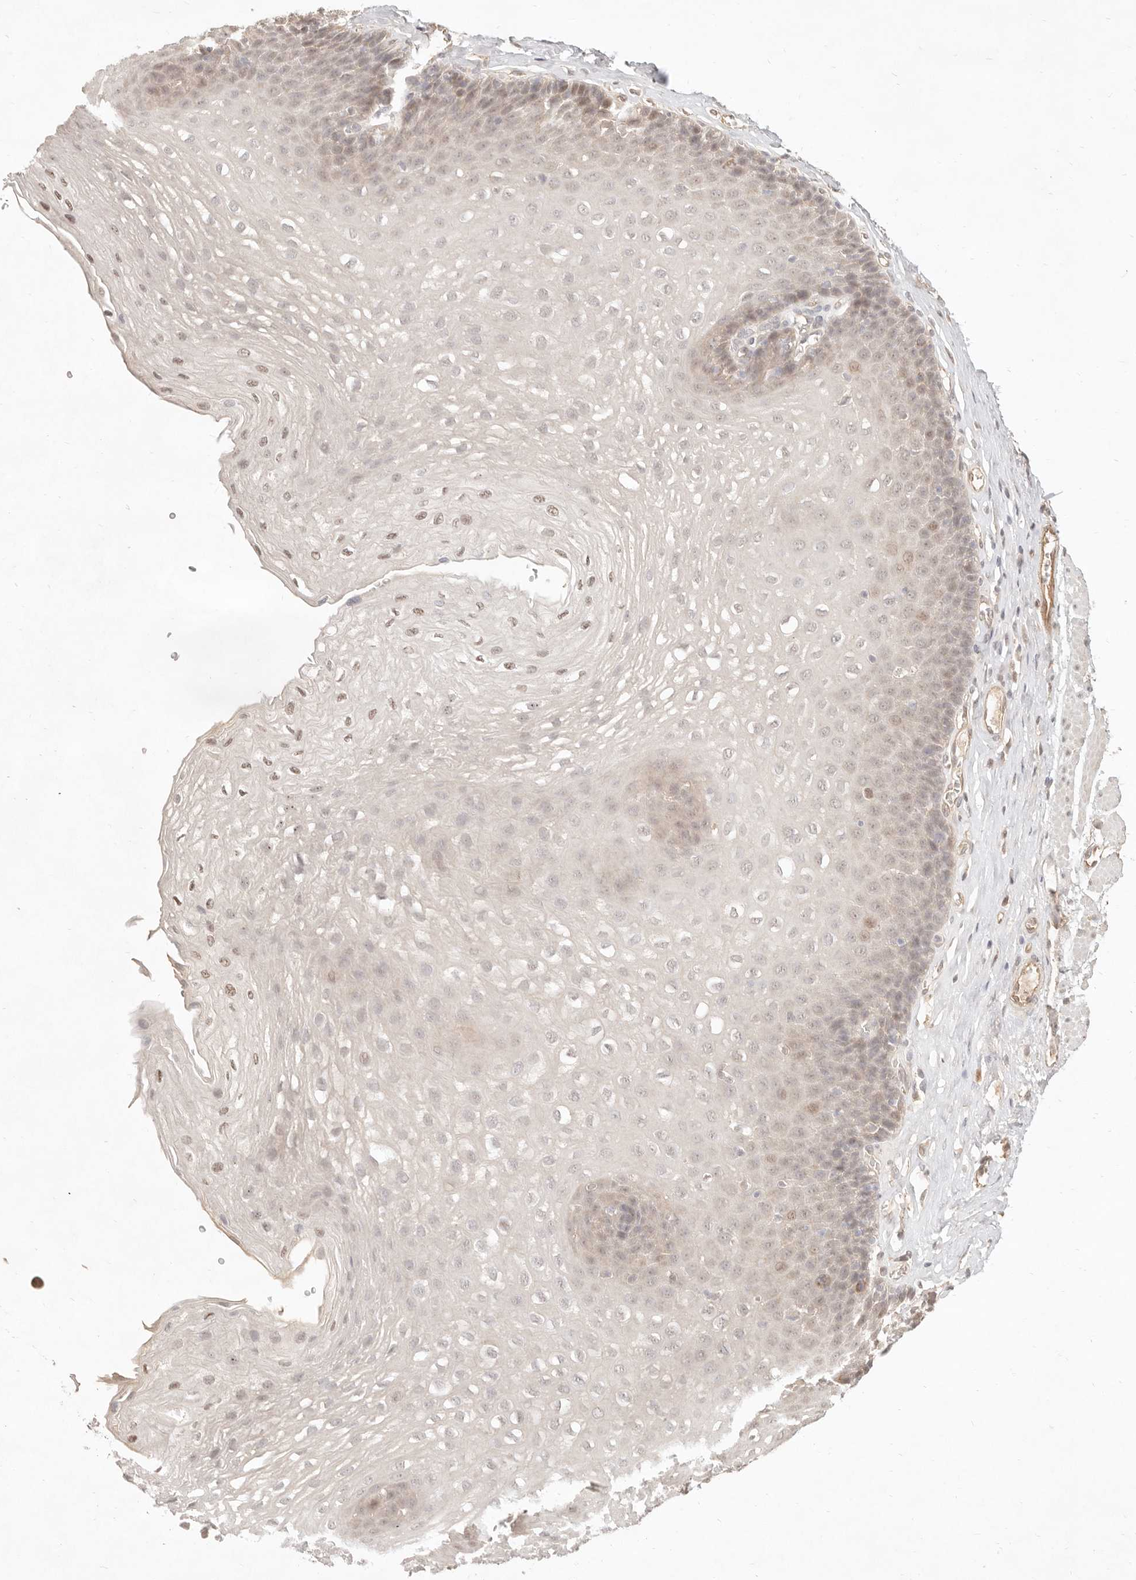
{"staining": {"intensity": "weak", "quantity": "25%-75%", "location": "nuclear"}, "tissue": "esophagus", "cell_type": "Squamous epithelial cells", "image_type": "normal", "snomed": [{"axis": "morphology", "description": "Normal tissue, NOS"}, {"axis": "topography", "description": "Esophagus"}], "caption": "The photomicrograph exhibits staining of normal esophagus, revealing weak nuclear protein positivity (brown color) within squamous epithelial cells.", "gene": "MEP1A", "patient": {"sex": "female", "age": 66}}